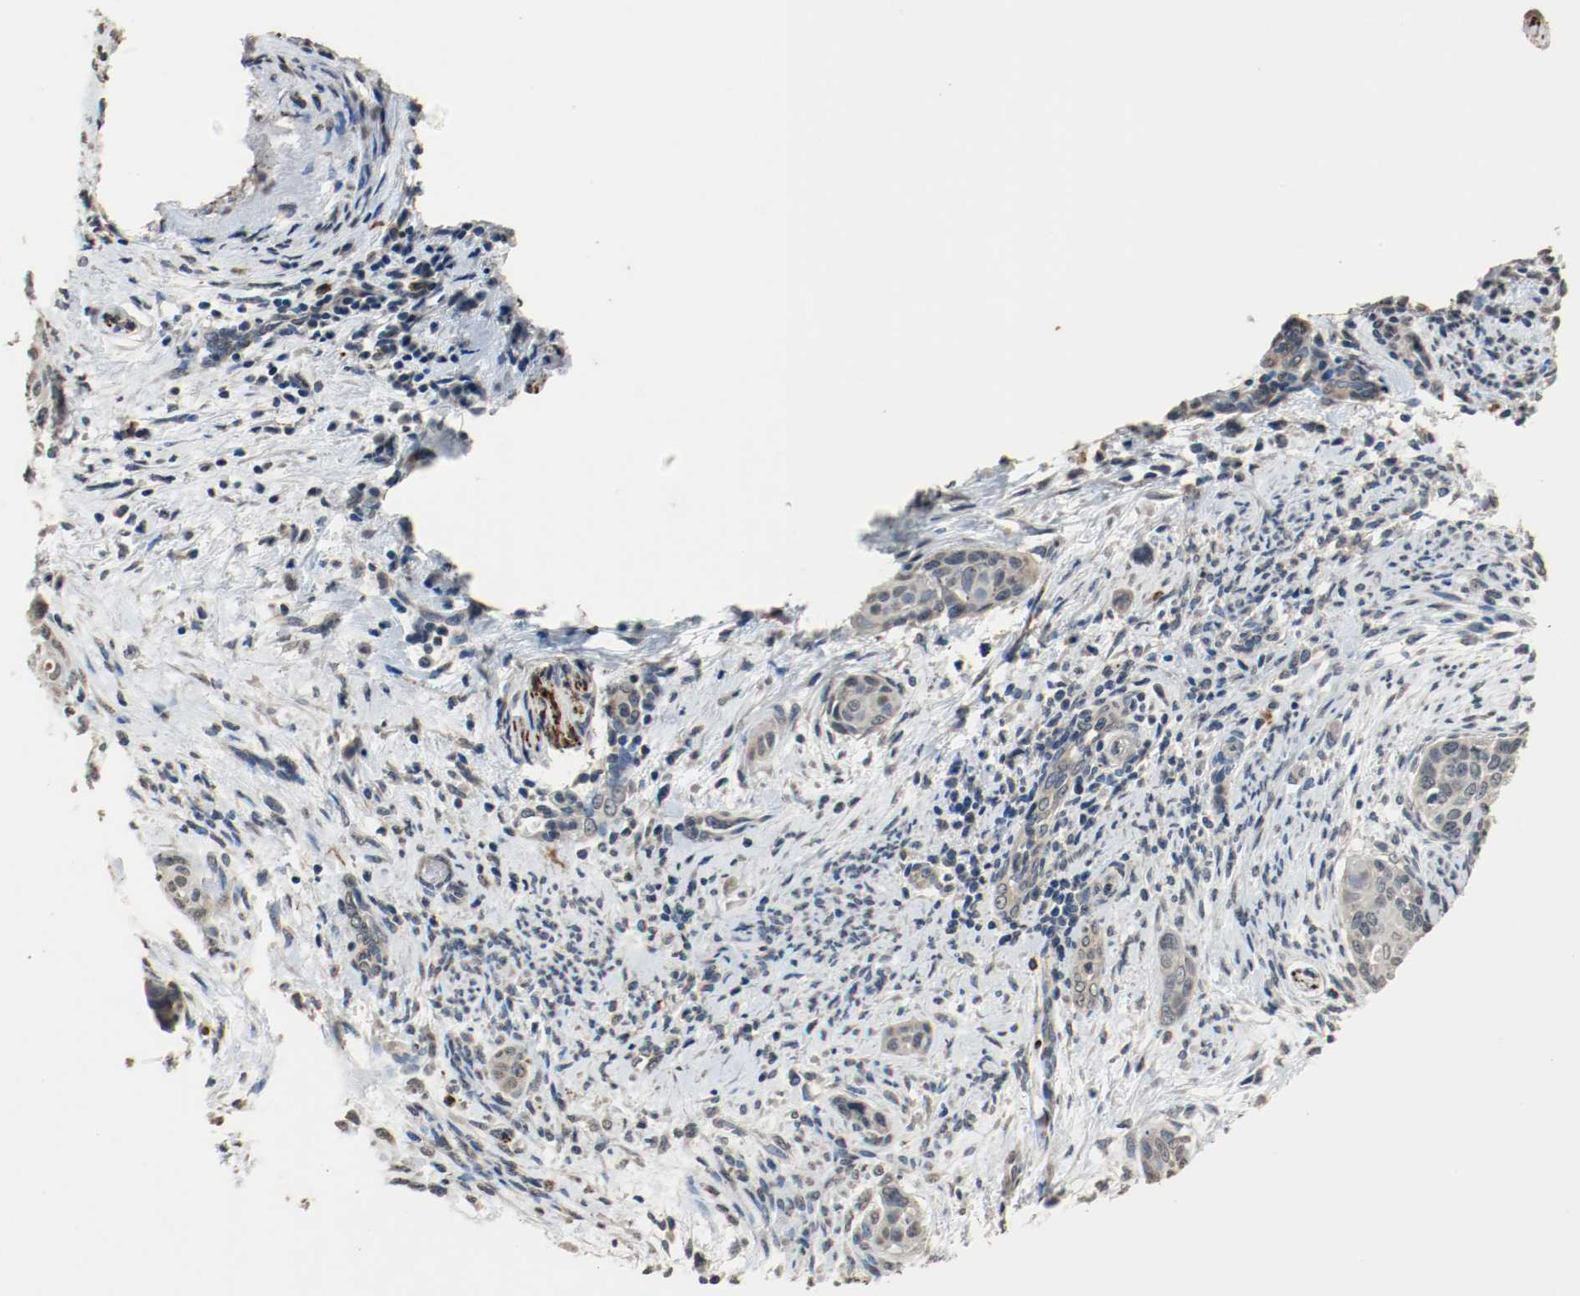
{"staining": {"intensity": "weak", "quantity": "<25%", "location": "cytoplasmic/membranous"}, "tissue": "cervical cancer", "cell_type": "Tumor cells", "image_type": "cancer", "snomed": [{"axis": "morphology", "description": "Squamous cell carcinoma, NOS"}, {"axis": "topography", "description": "Cervix"}], "caption": "An image of squamous cell carcinoma (cervical) stained for a protein displays no brown staining in tumor cells.", "gene": "RTN4", "patient": {"sex": "female", "age": 33}}